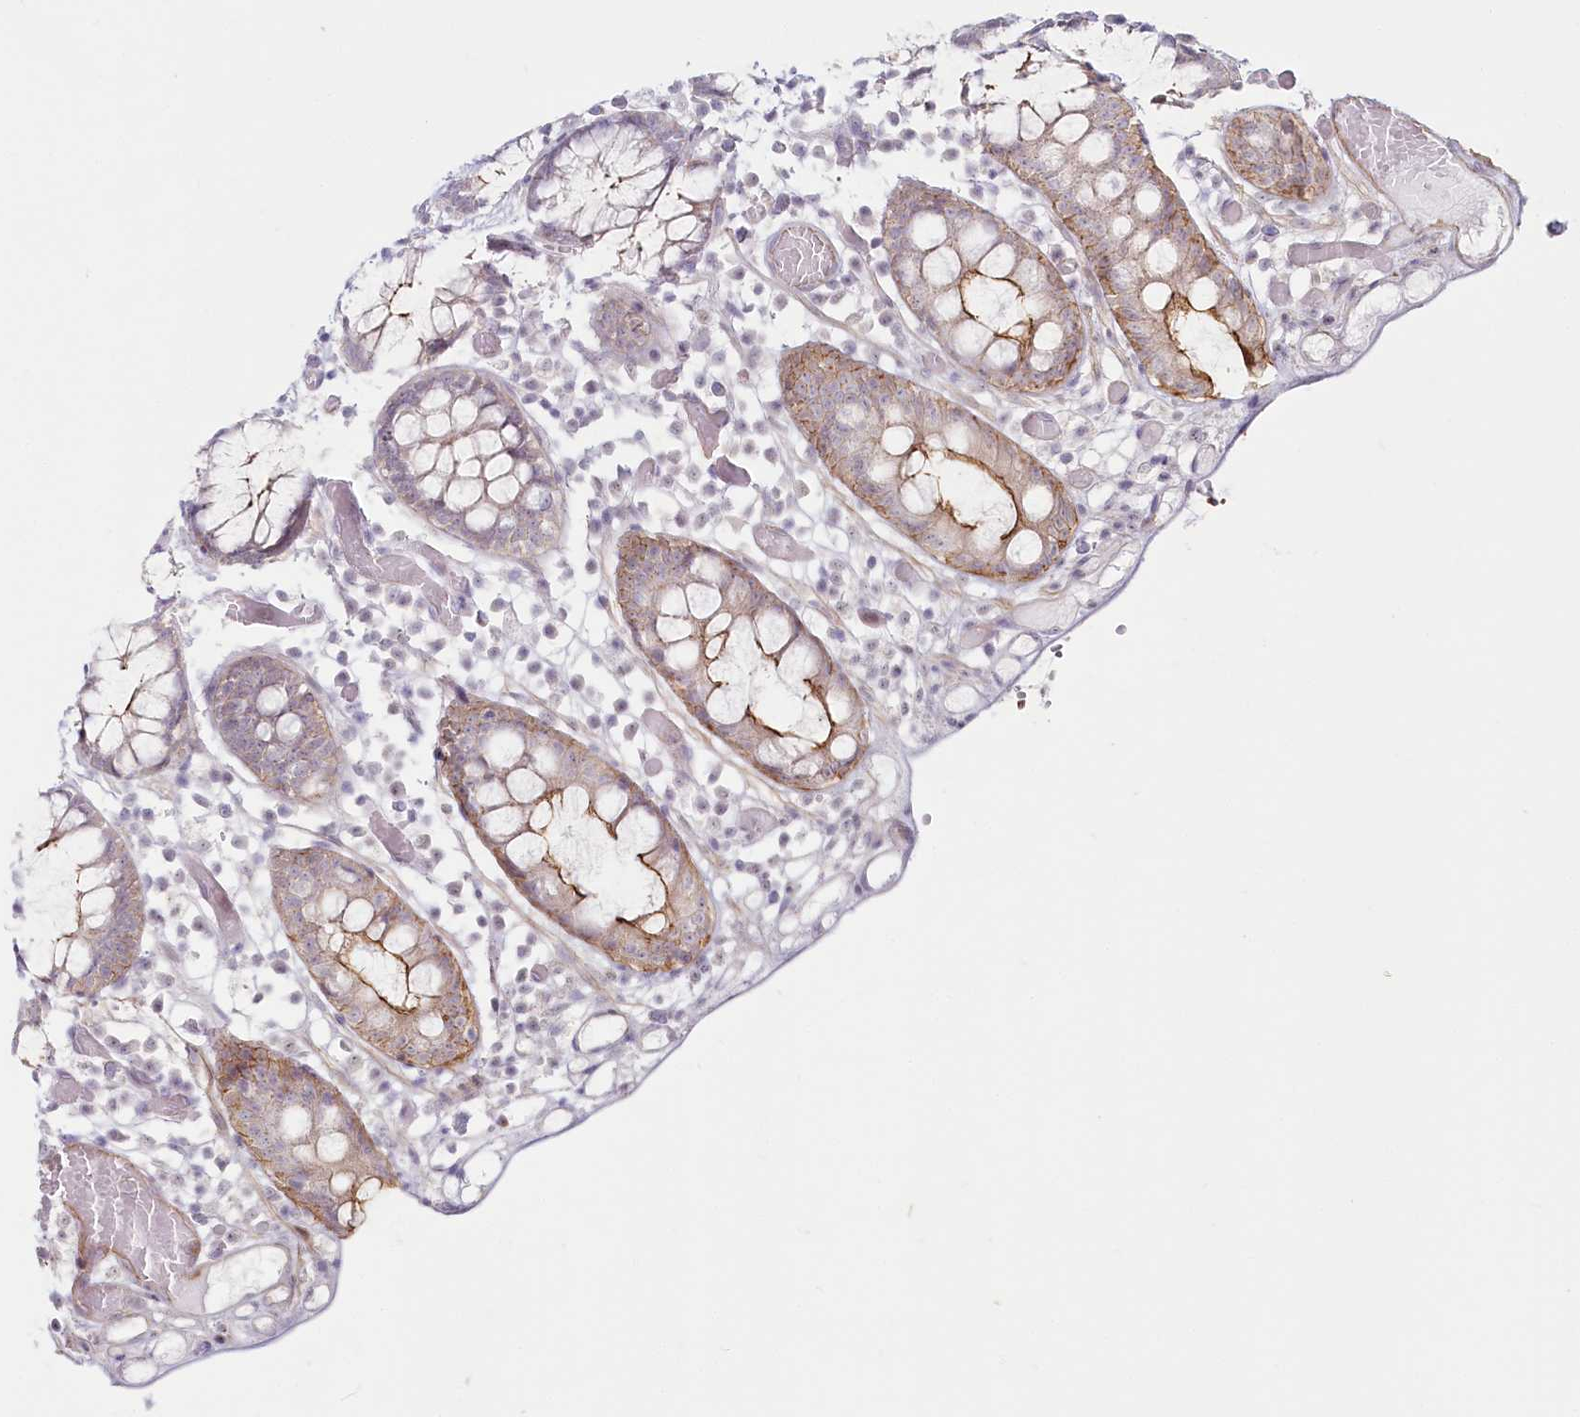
{"staining": {"intensity": "moderate", "quantity": "25%-75%", "location": "cytoplasmic/membranous"}, "tissue": "colon", "cell_type": "Endothelial cells", "image_type": "normal", "snomed": [{"axis": "morphology", "description": "Normal tissue, NOS"}, {"axis": "topography", "description": "Colon"}], "caption": "Immunohistochemical staining of normal colon exhibits medium levels of moderate cytoplasmic/membranous positivity in about 25%-75% of endothelial cells.", "gene": "ABHD8", "patient": {"sex": "male", "age": 14}}